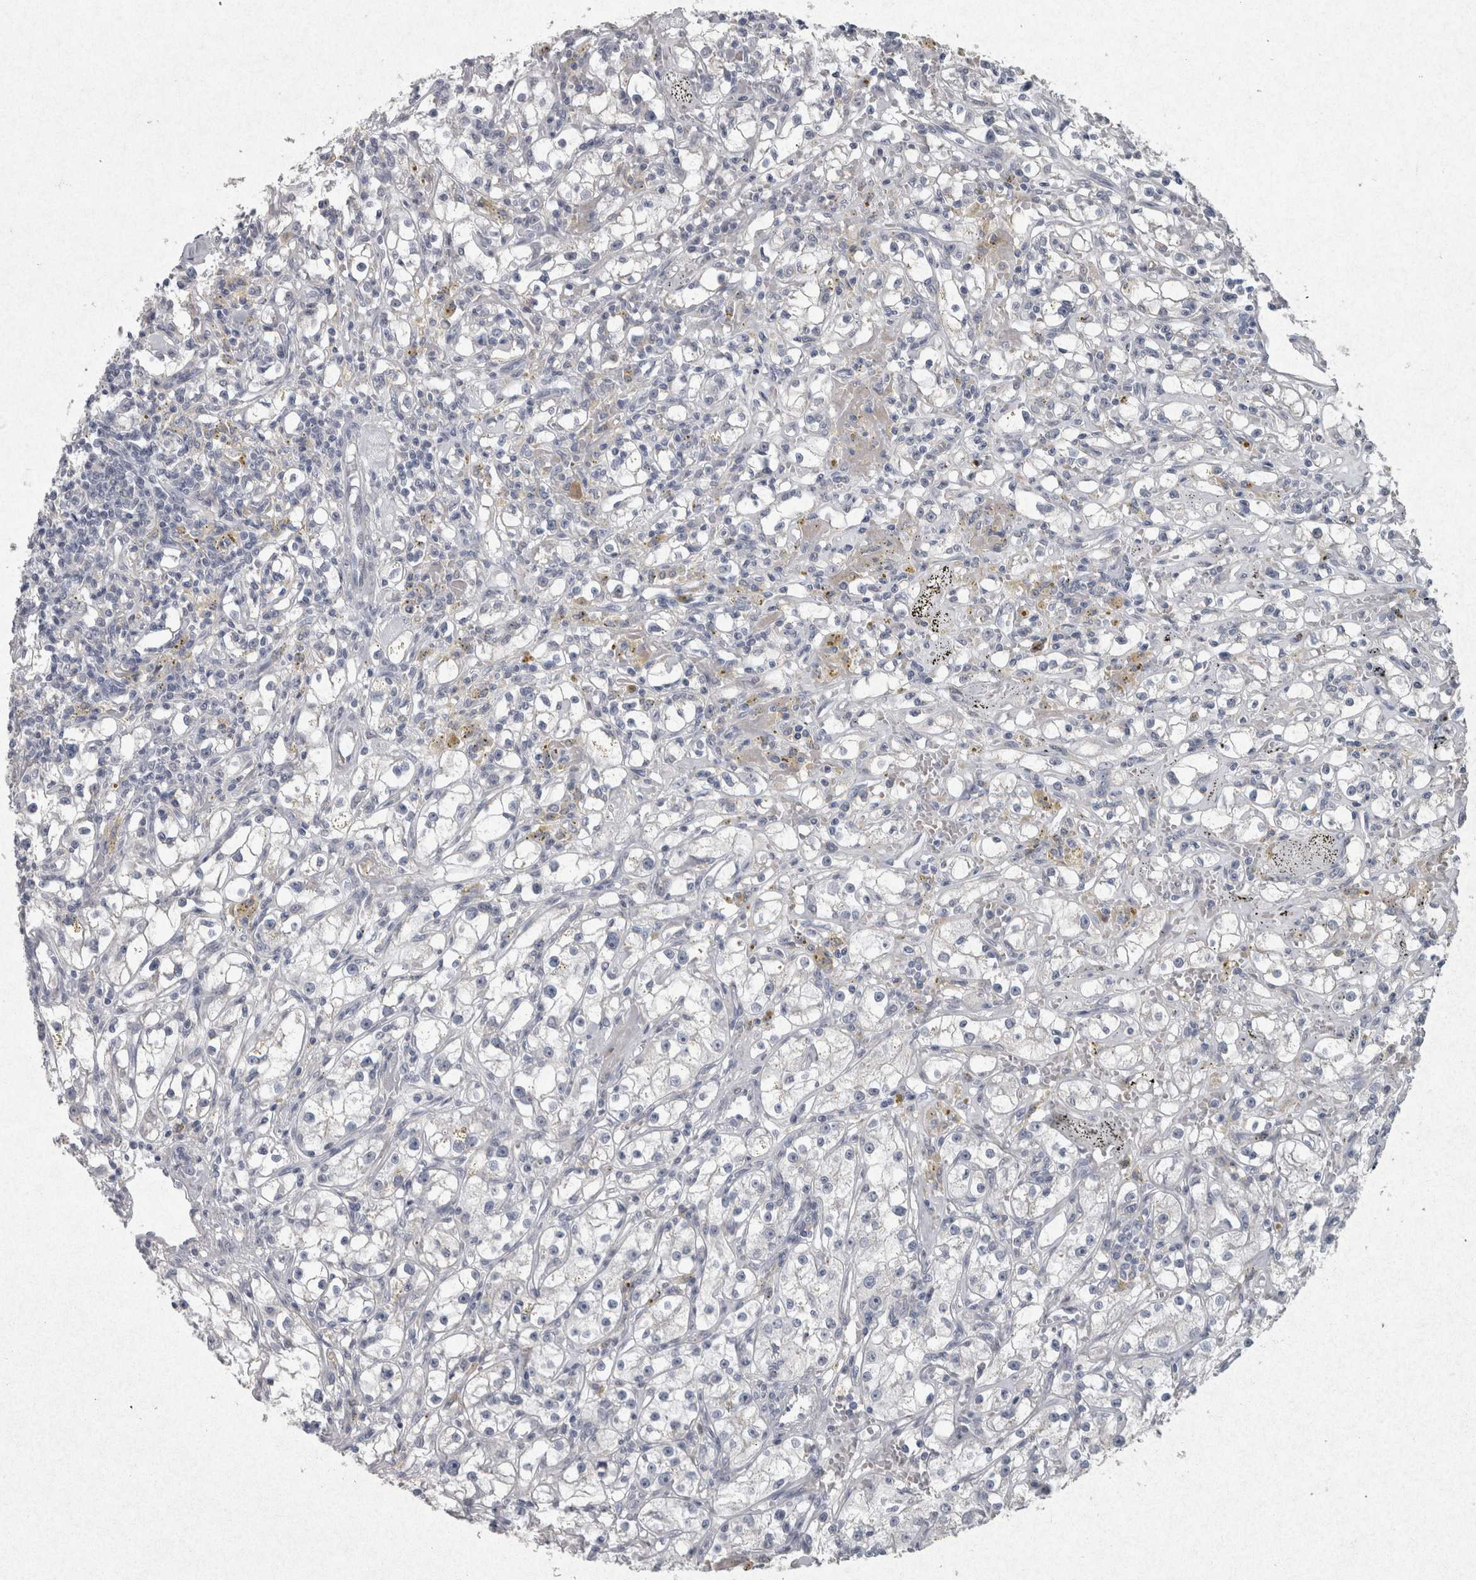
{"staining": {"intensity": "negative", "quantity": "none", "location": "none"}, "tissue": "renal cancer", "cell_type": "Tumor cells", "image_type": "cancer", "snomed": [{"axis": "morphology", "description": "Adenocarcinoma, NOS"}, {"axis": "topography", "description": "Kidney"}], "caption": "Renal cancer (adenocarcinoma) stained for a protein using immunohistochemistry (IHC) shows no expression tumor cells.", "gene": "PDX1", "patient": {"sex": "male", "age": 56}}